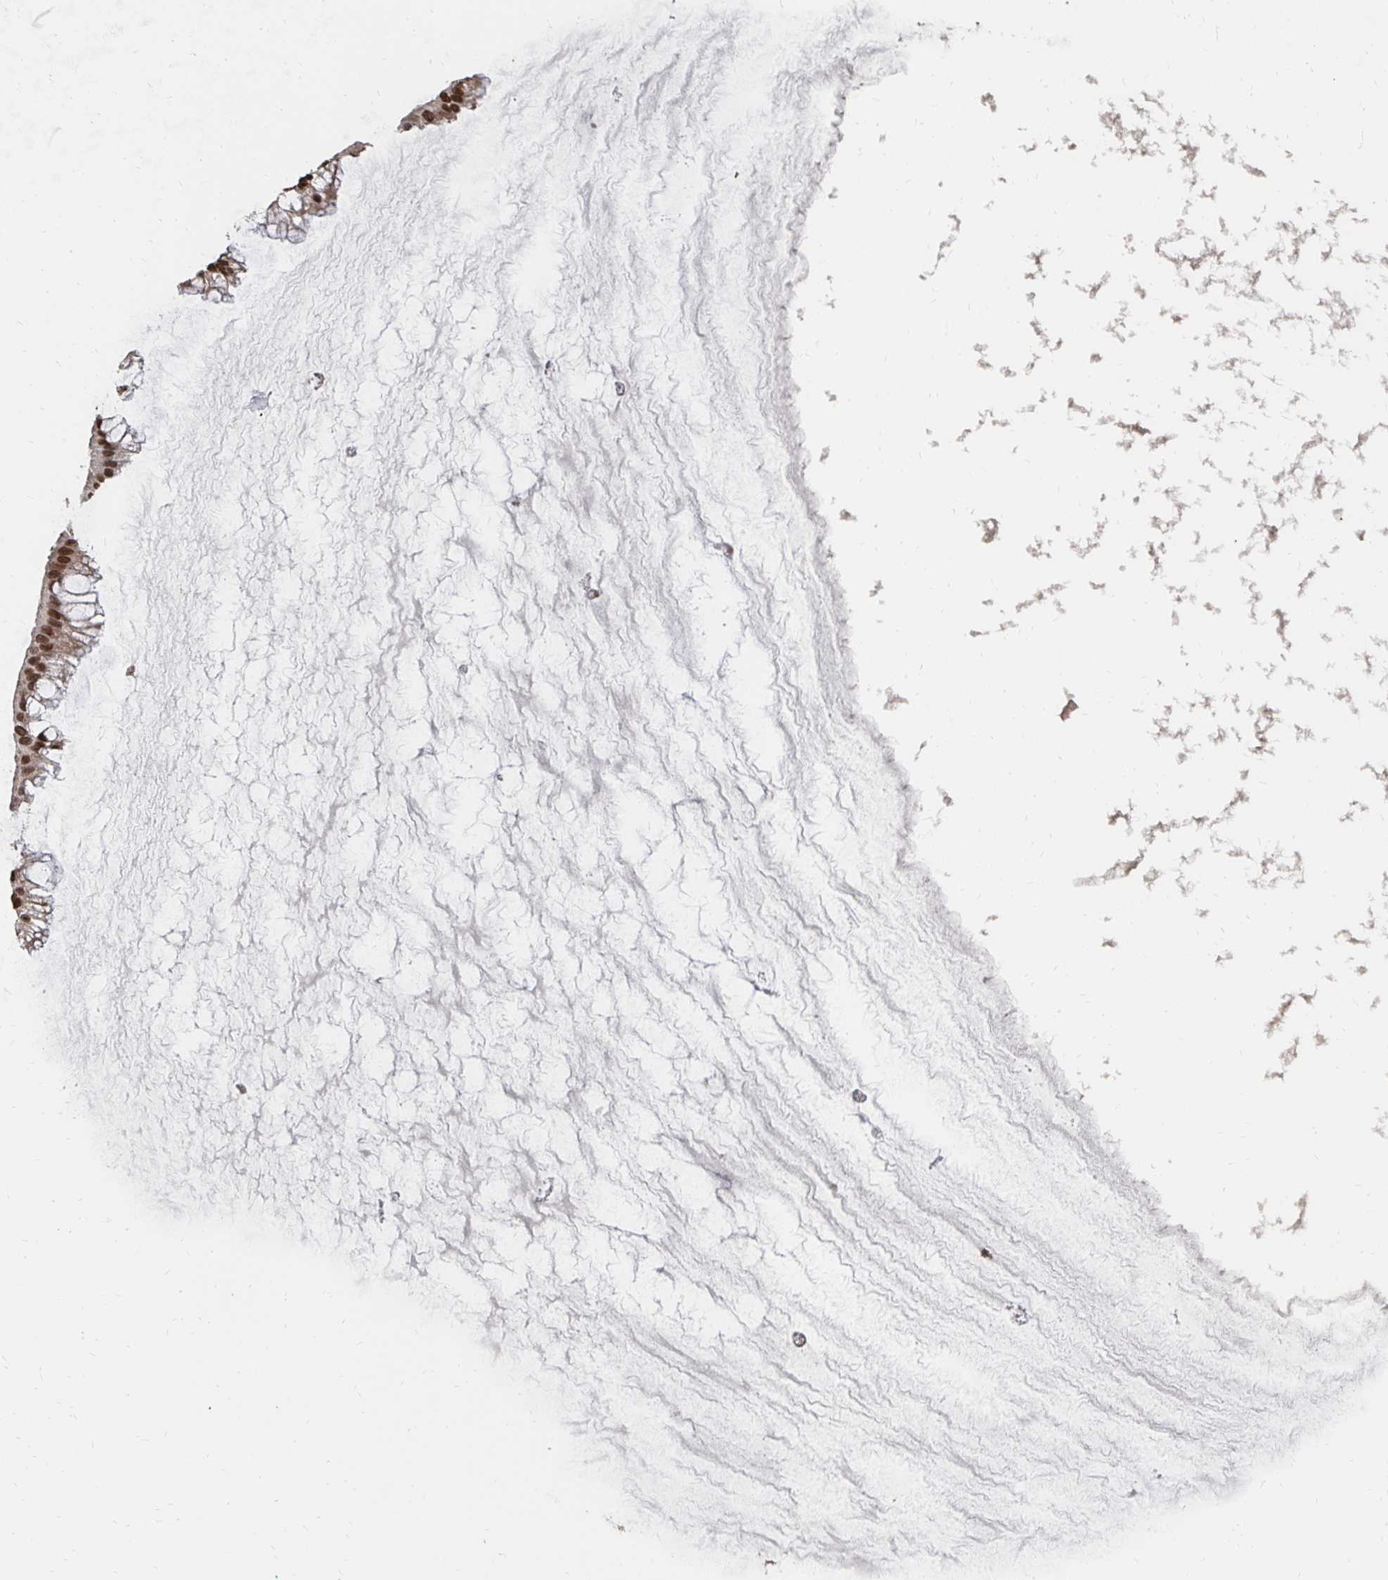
{"staining": {"intensity": "moderate", "quantity": ">75%", "location": "nuclear"}, "tissue": "ovarian cancer", "cell_type": "Tumor cells", "image_type": "cancer", "snomed": [{"axis": "morphology", "description": "Cystadenocarcinoma, mucinous, NOS"}, {"axis": "topography", "description": "Ovary"}], "caption": "High-power microscopy captured an immunohistochemistry (IHC) histopathology image of ovarian cancer (mucinous cystadenocarcinoma), revealing moderate nuclear expression in about >75% of tumor cells.", "gene": "GTF3C6", "patient": {"sex": "female", "age": 73}}